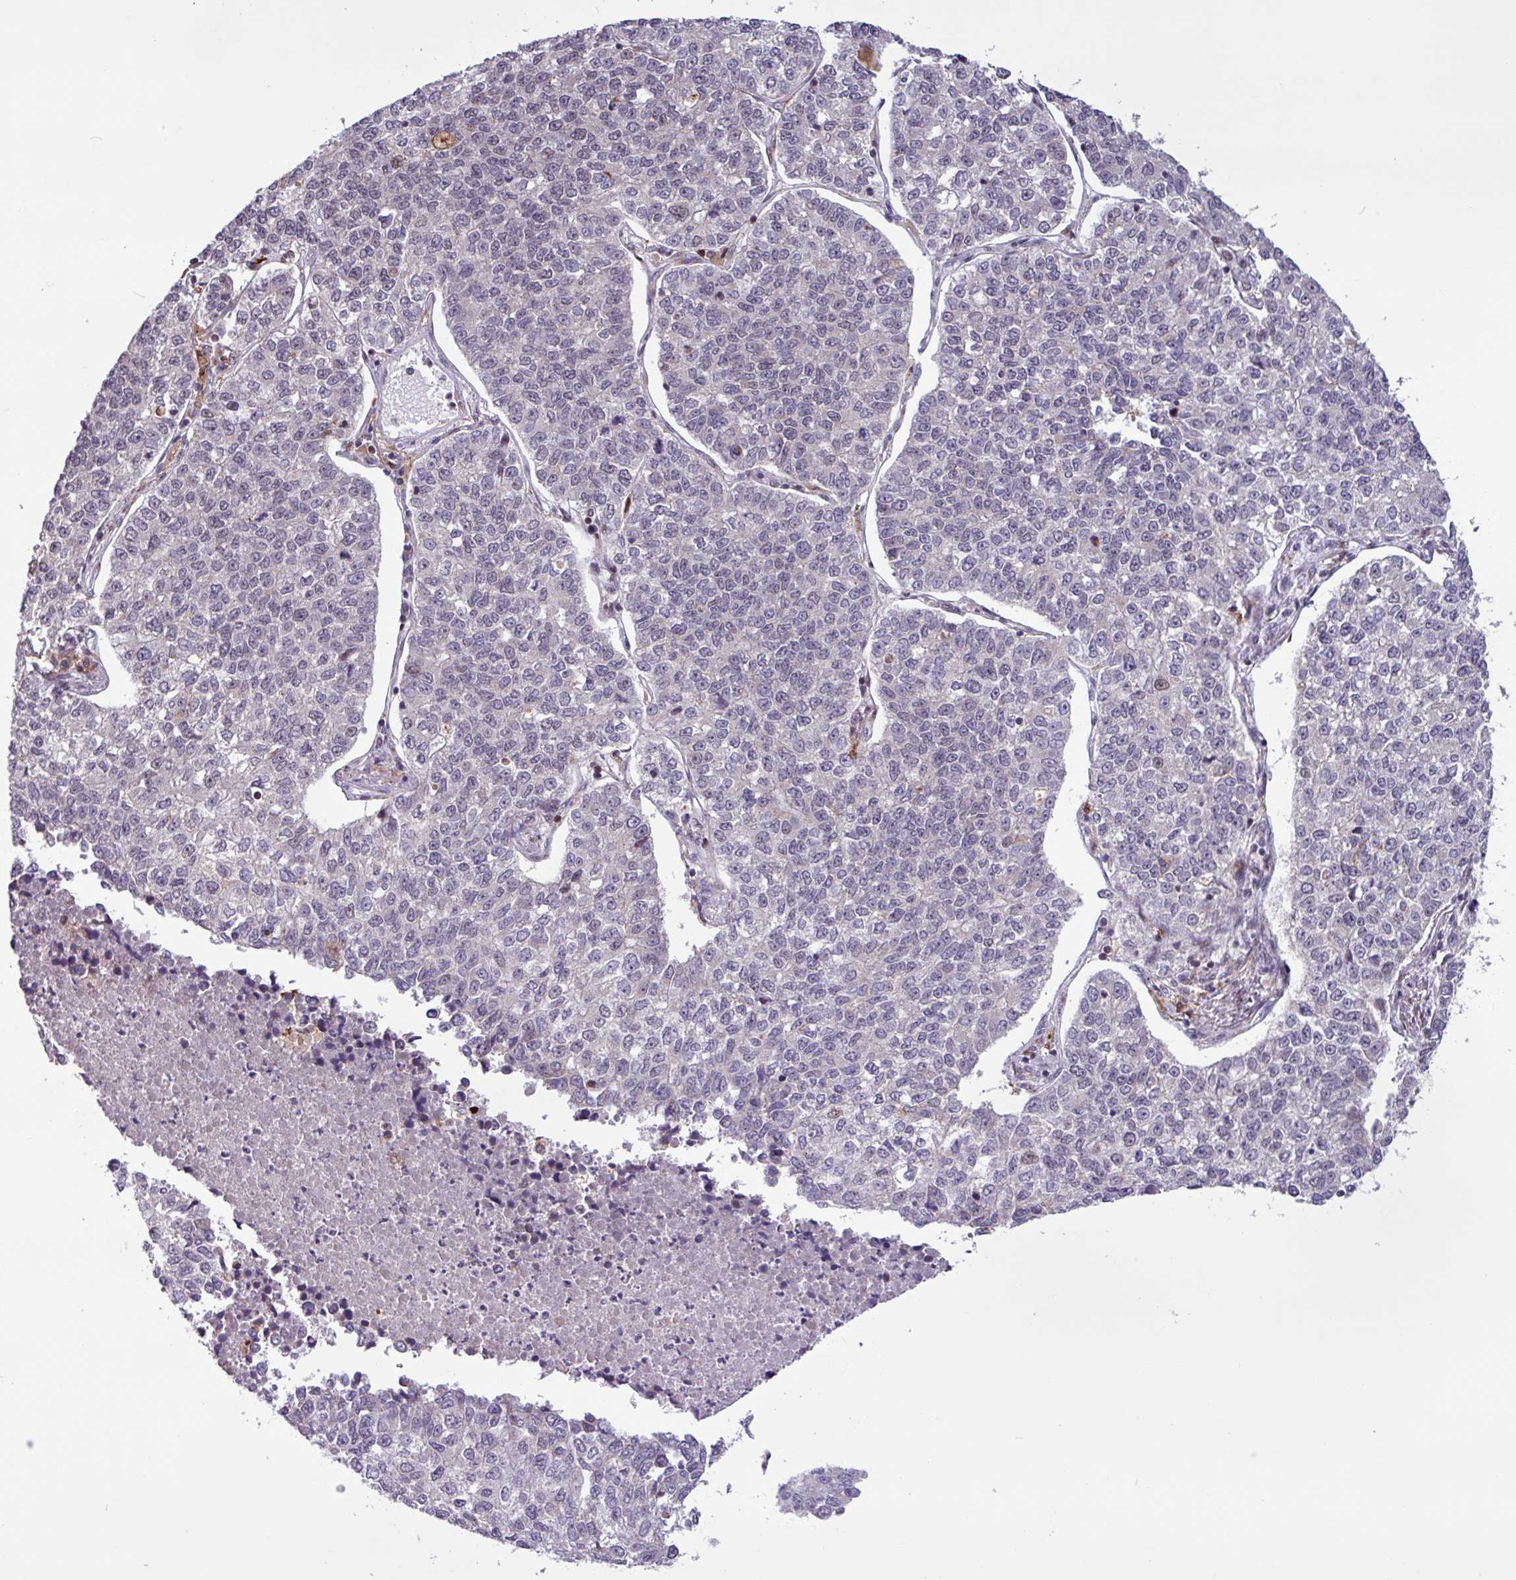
{"staining": {"intensity": "negative", "quantity": "none", "location": "none"}, "tissue": "lung cancer", "cell_type": "Tumor cells", "image_type": "cancer", "snomed": [{"axis": "morphology", "description": "Adenocarcinoma, NOS"}, {"axis": "topography", "description": "Lung"}], "caption": "High power microscopy micrograph of an immunohistochemistry micrograph of adenocarcinoma (lung), revealing no significant positivity in tumor cells.", "gene": "BRD3", "patient": {"sex": "male", "age": 49}}